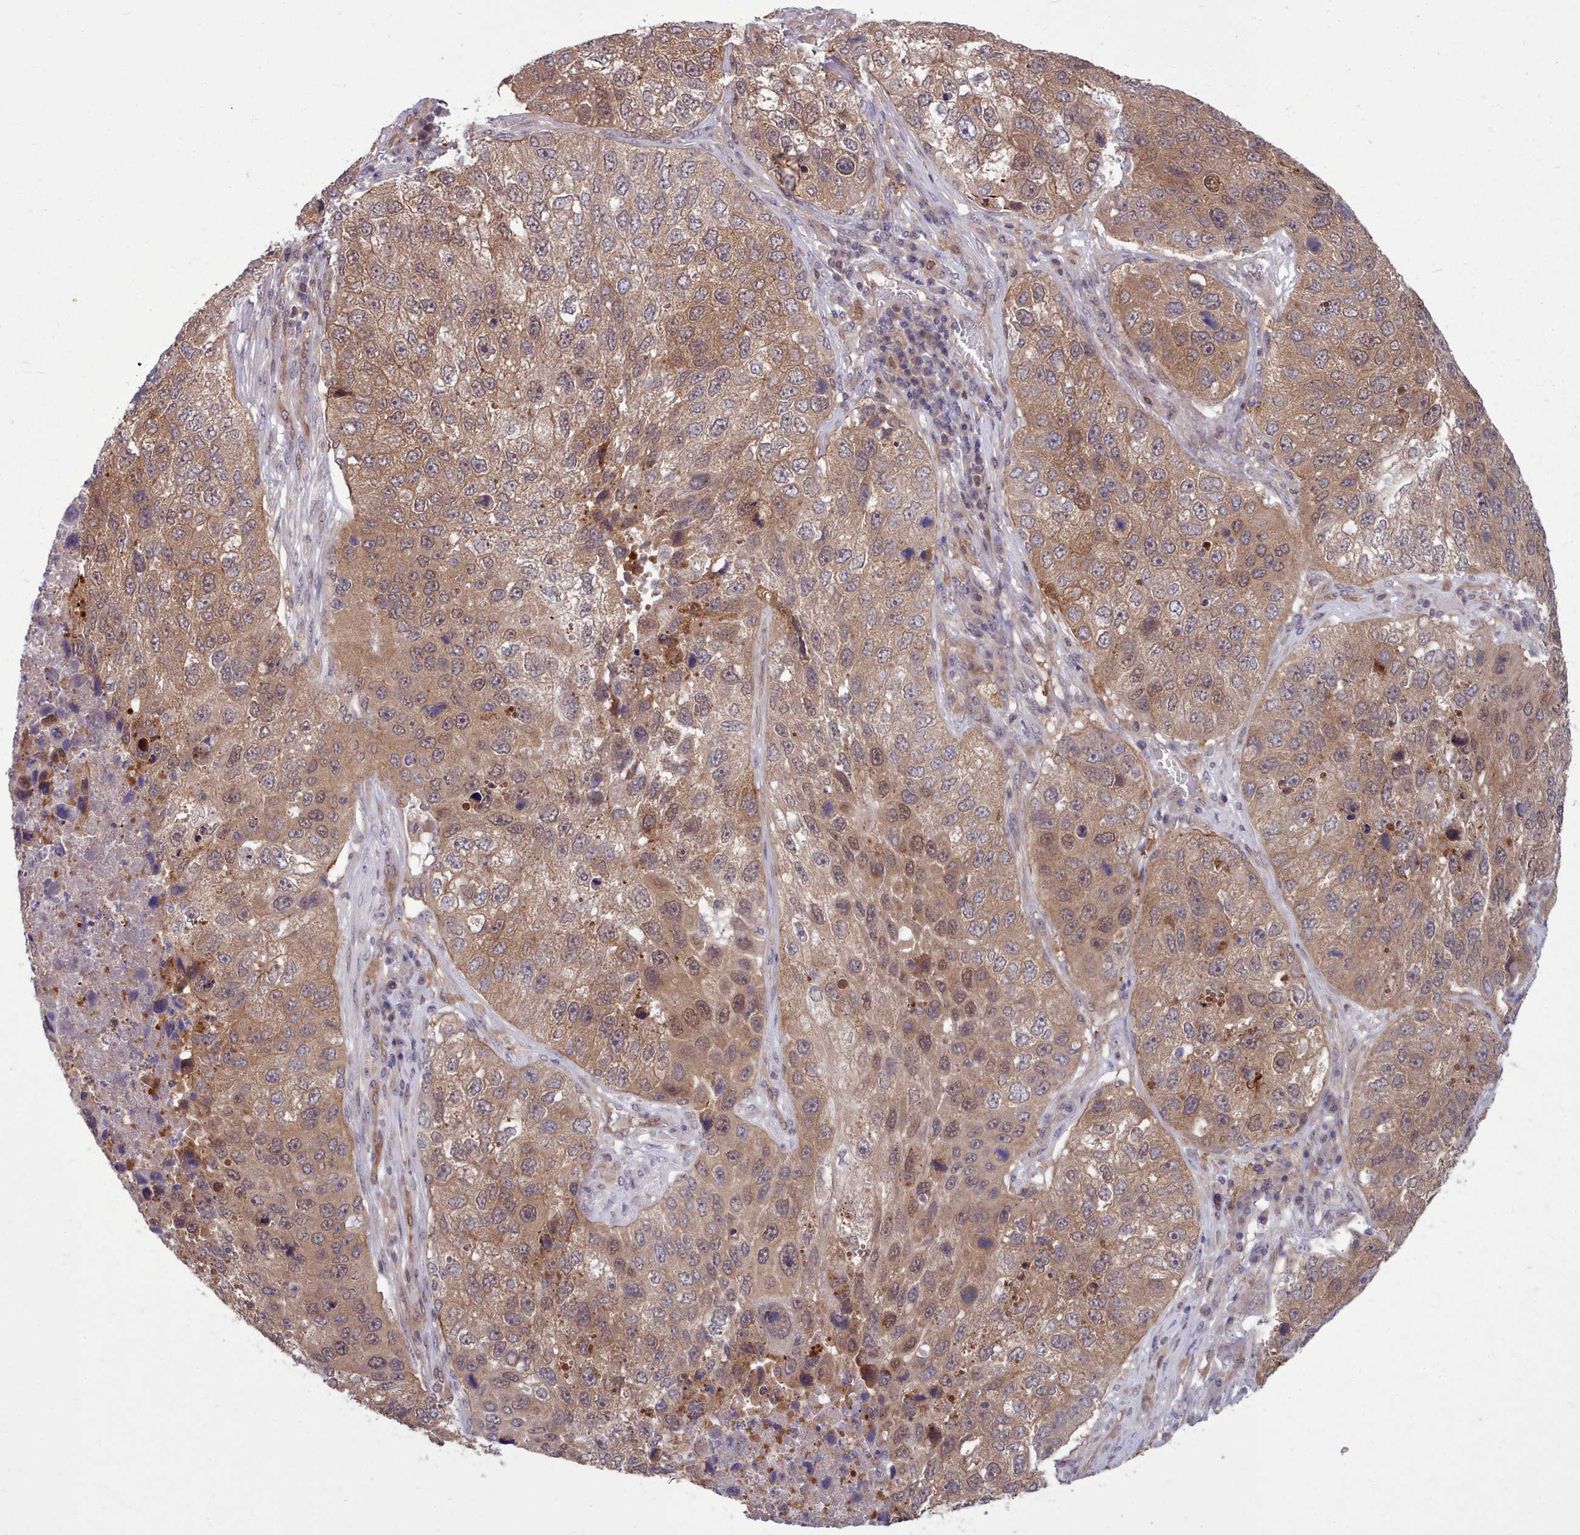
{"staining": {"intensity": "moderate", "quantity": ">75%", "location": "cytoplasmic/membranous,nuclear"}, "tissue": "lung cancer", "cell_type": "Tumor cells", "image_type": "cancer", "snomed": [{"axis": "morphology", "description": "Squamous cell carcinoma, NOS"}, {"axis": "topography", "description": "Lung"}], "caption": "Immunohistochemistry staining of lung squamous cell carcinoma, which displays medium levels of moderate cytoplasmic/membranous and nuclear expression in about >75% of tumor cells indicating moderate cytoplasmic/membranous and nuclear protein staining. The staining was performed using DAB (brown) for protein detection and nuclei were counterstained in hematoxylin (blue).", "gene": "AHCY", "patient": {"sex": "male", "age": 61}}